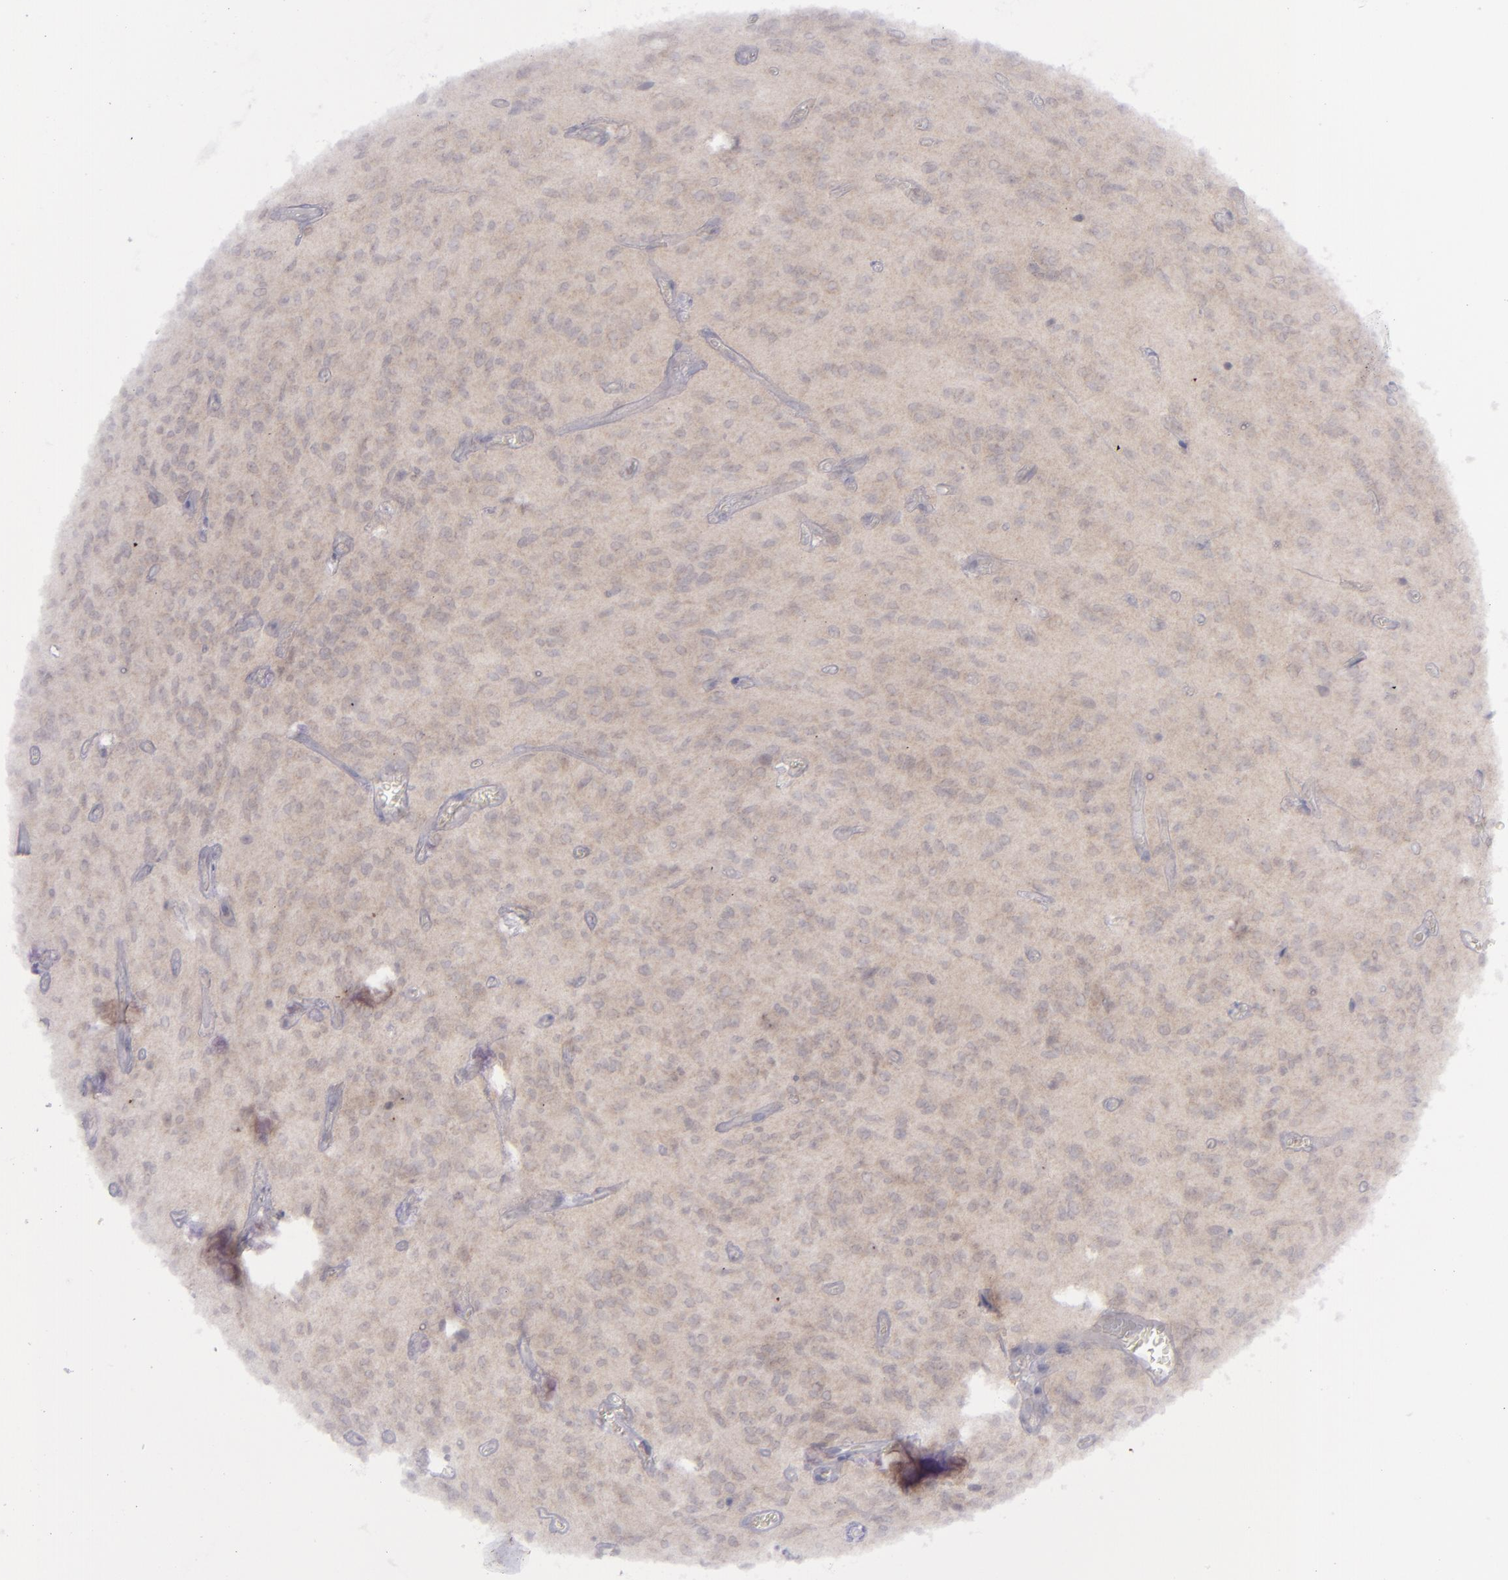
{"staining": {"intensity": "negative", "quantity": "none", "location": "none"}, "tissue": "glioma", "cell_type": "Tumor cells", "image_type": "cancer", "snomed": [{"axis": "morphology", "description": "Glioma, malignant, Low grade"}, {"axis": "topography", "description": "Brain"}], "caption": "This is an IHC image of glioma. There is no staining in tumor cells.", "gene": "EVPL", "patient": {"sex": "female", "age": 15}}